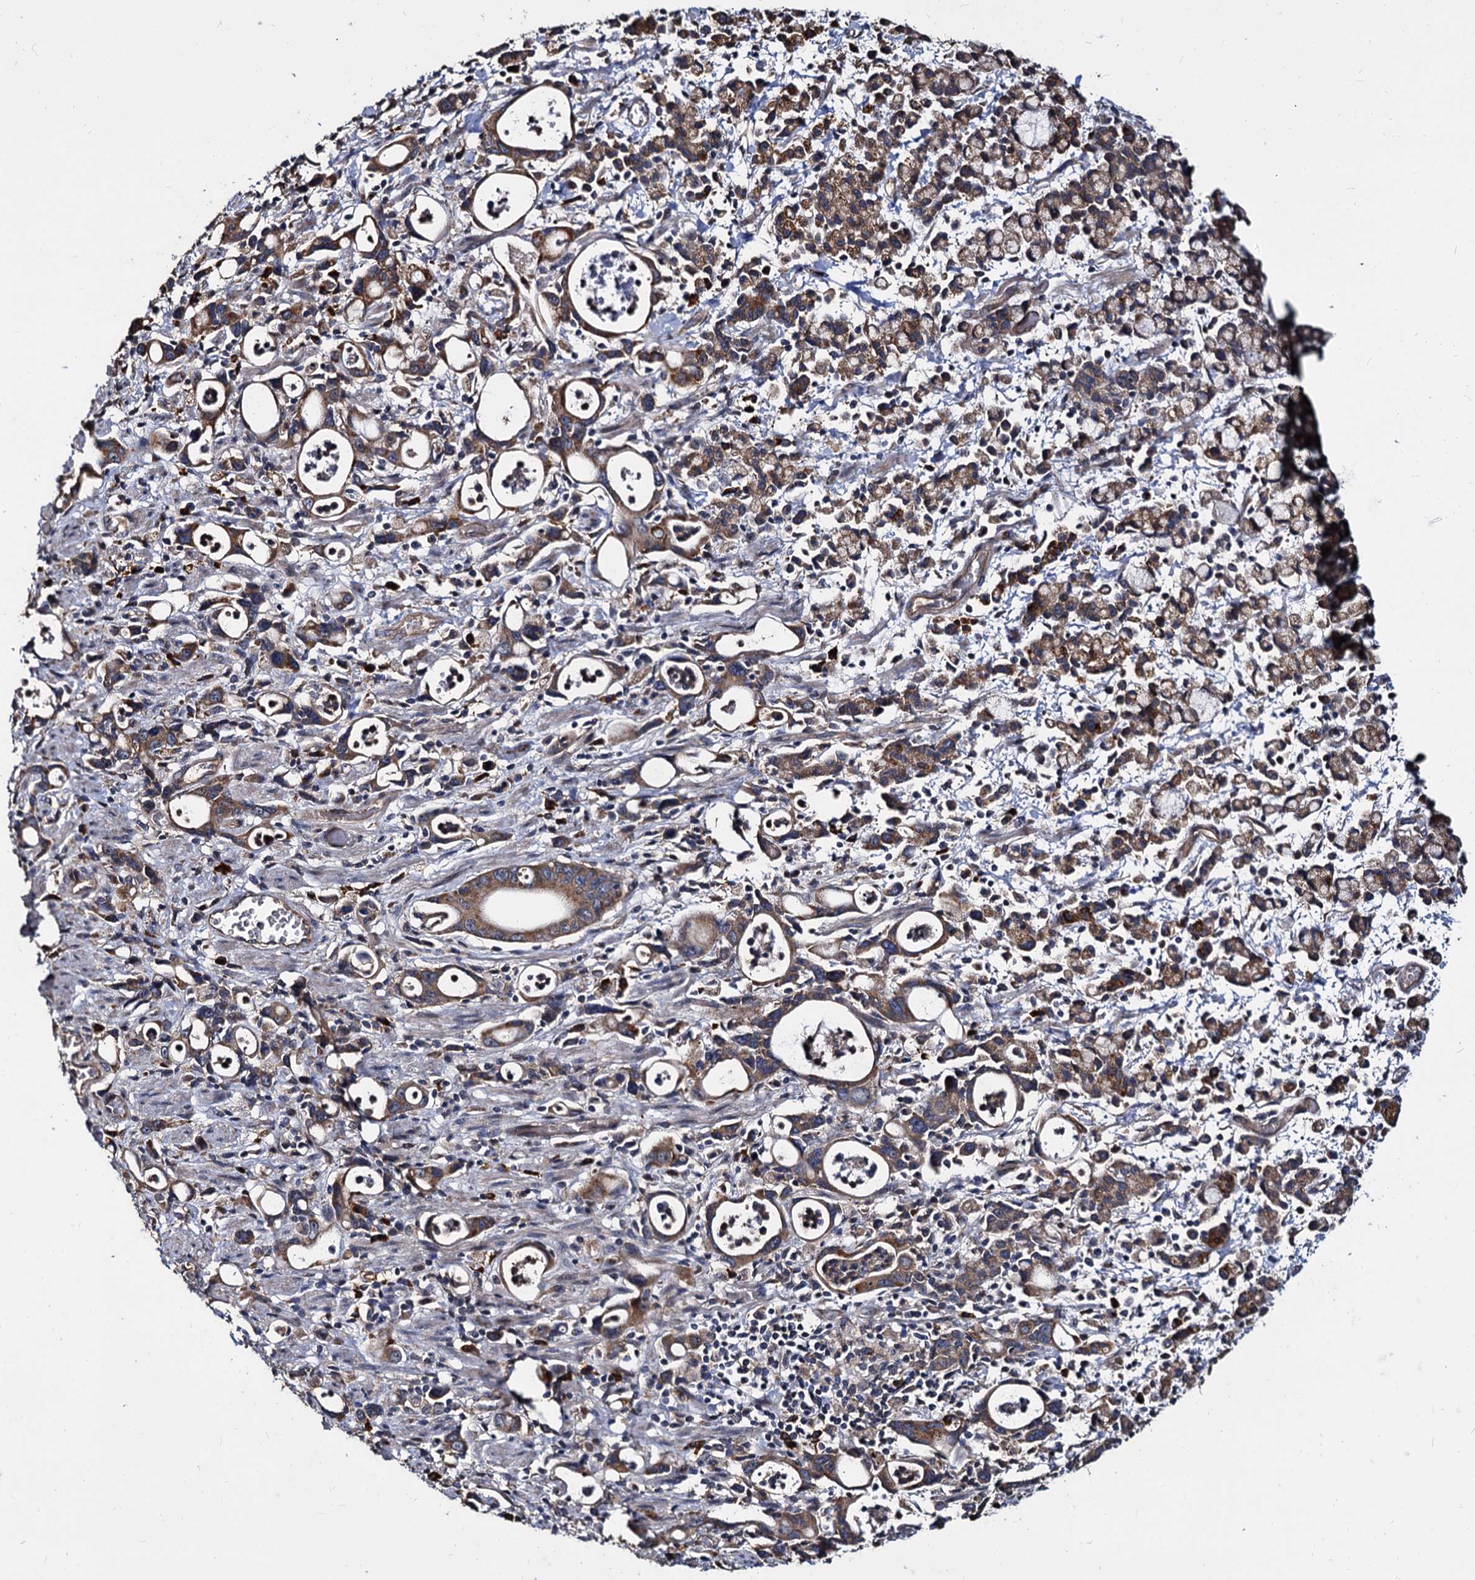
{"staining": {"intensity": "moderate", "quantity": ">75%", "location": "cytoplasmic/membranous"}, "tissue": "stomach cancer", "cell_type": "Tumor cells", "image_type": "cancer", "snomed": [{"axis": "morphology", "description": "Adenocarcinoma, NOS"}, {"axis": "topography", "description": "Stomach, lower"}], "caption": "Adenocarcinoma (stomach) stained for a protein reveals moderate cytoplasmic/membranous positivity in tumor cells.", "gene": "WWC3", "patient": {"sex": "female", "age": 43}}